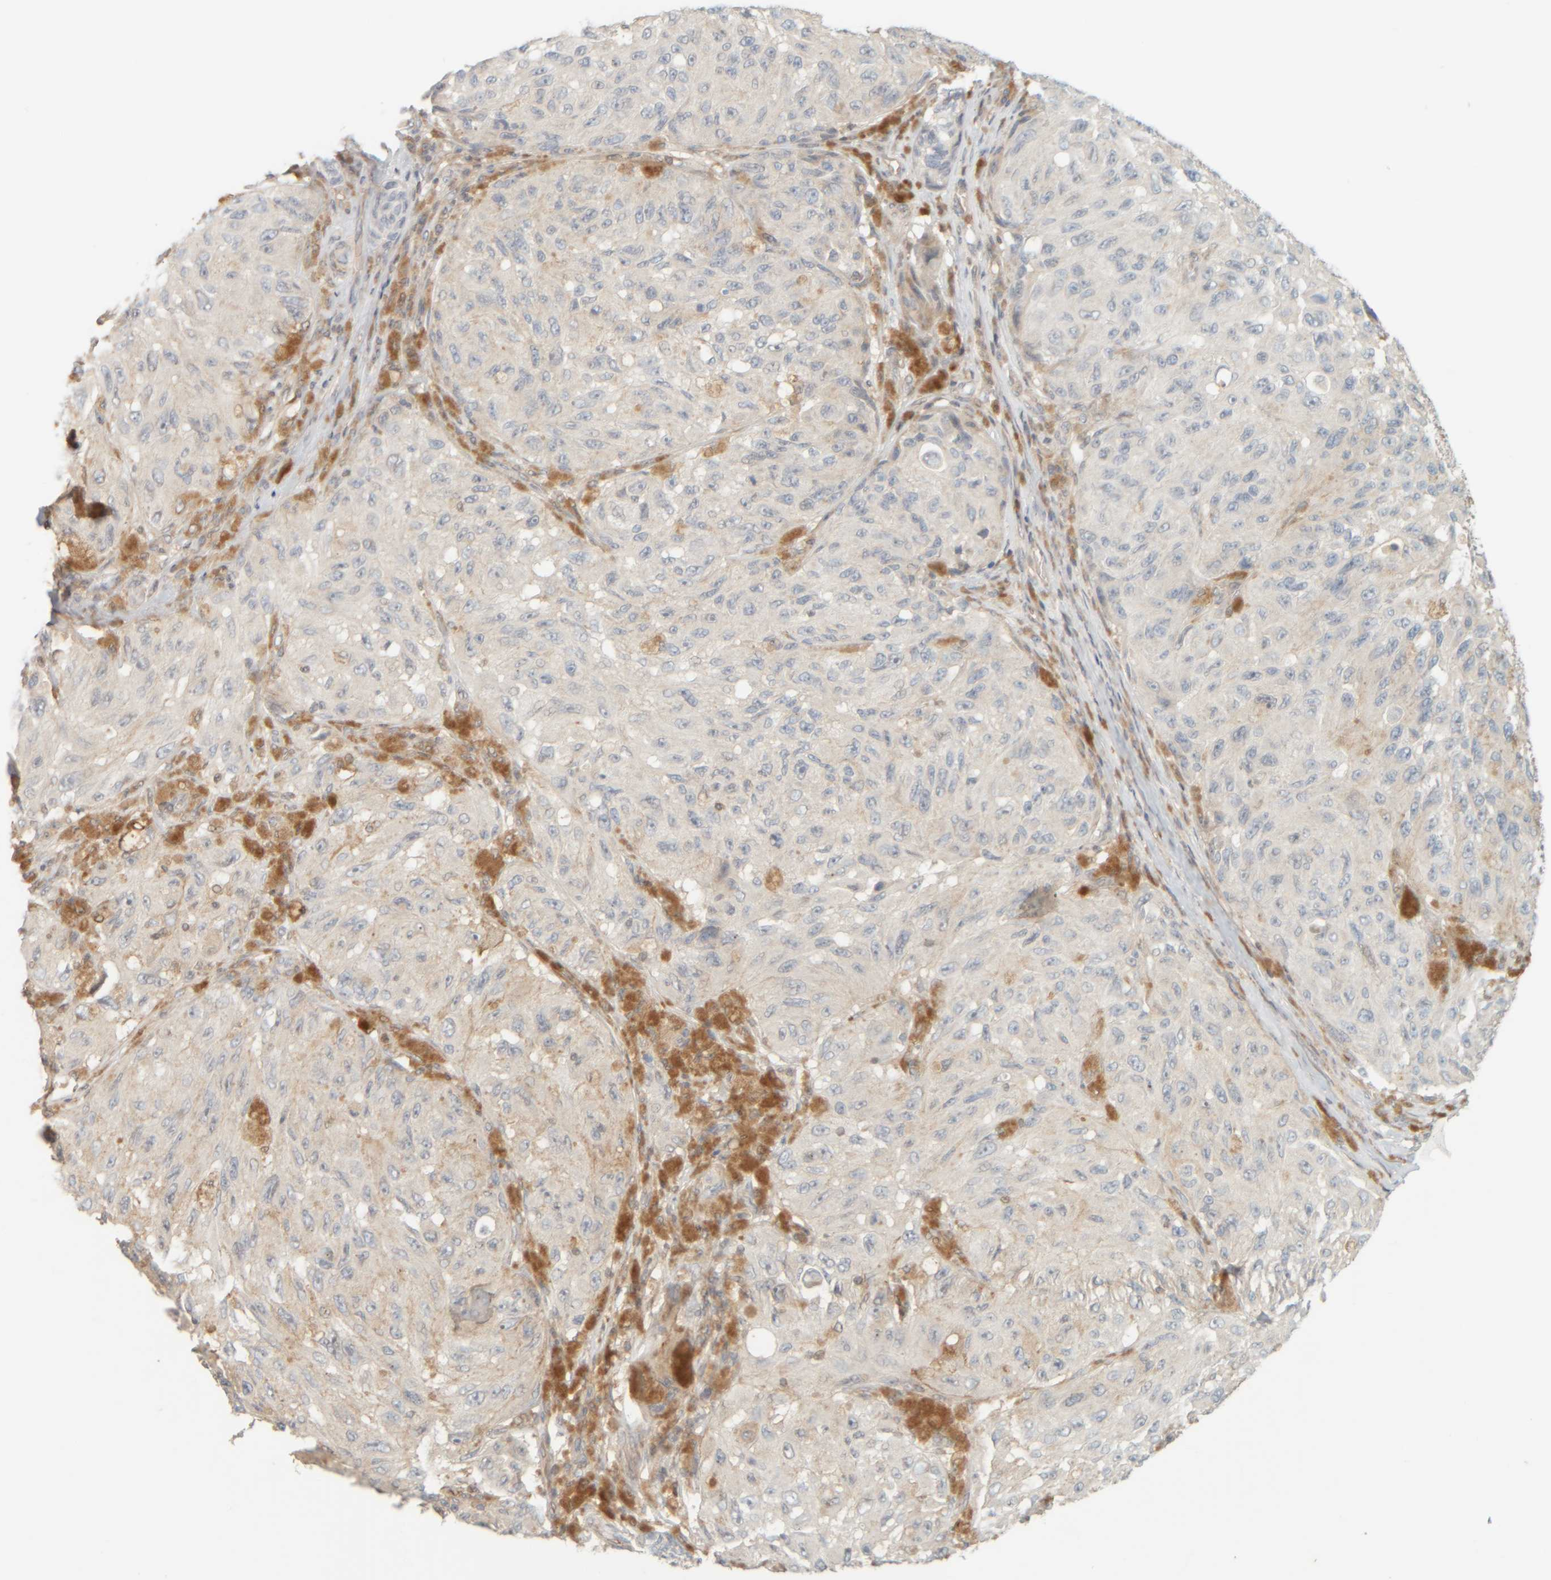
{"staining": {"intensity": "negative", "quantity": "none", "location": "none"}, "tissue": "melanoma", "cell_type": "Tumor cells", "image_type": "cancer", "snomed": [{"axis": "morphology", "description": "Malignant melanoma, NOS"}, {"axis": "topography", "description": "Skin"}], "caption": "This is a photomicrograph of IHC staining of malignant melanoma, which shows no staining in tumor cells. (DAB immunohistochemistry (IHC) visualized using brightfield microscopy, high magnification).", "gene": "PTGES3L-AARSD1", "patient": {"sex": "female", "age": 73}}